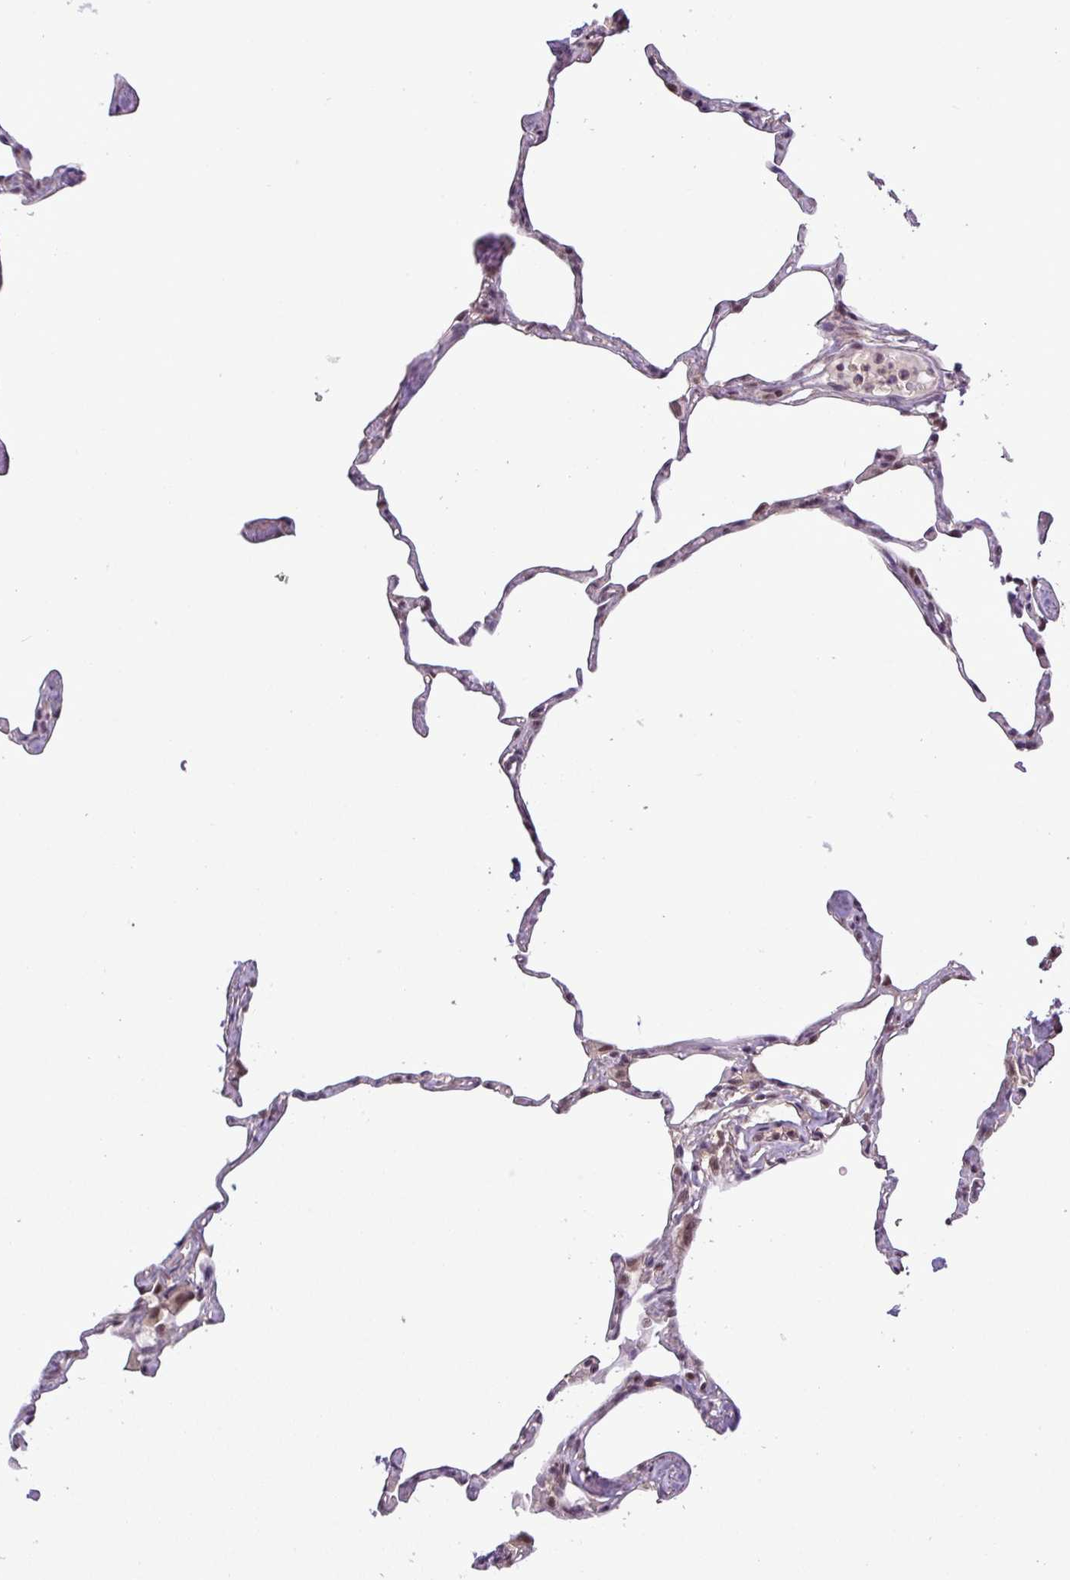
{"staining": {"intensity": "negative", "quantity": "none", "location": "none"}, "tissue": "lung", "cell_type": "Alveolar cells", "image_type": "normal", "snomed": [{"axis": "morphology", "description": "Normal tissue, NOS"}, {"axis": "topography", "description": "Lung"}], "caption": "The histopathology image shows no staining of alveolar cells in benign lung.", "gene": "MFHAS1", "patient": {"sex": "male", "age": 65}}